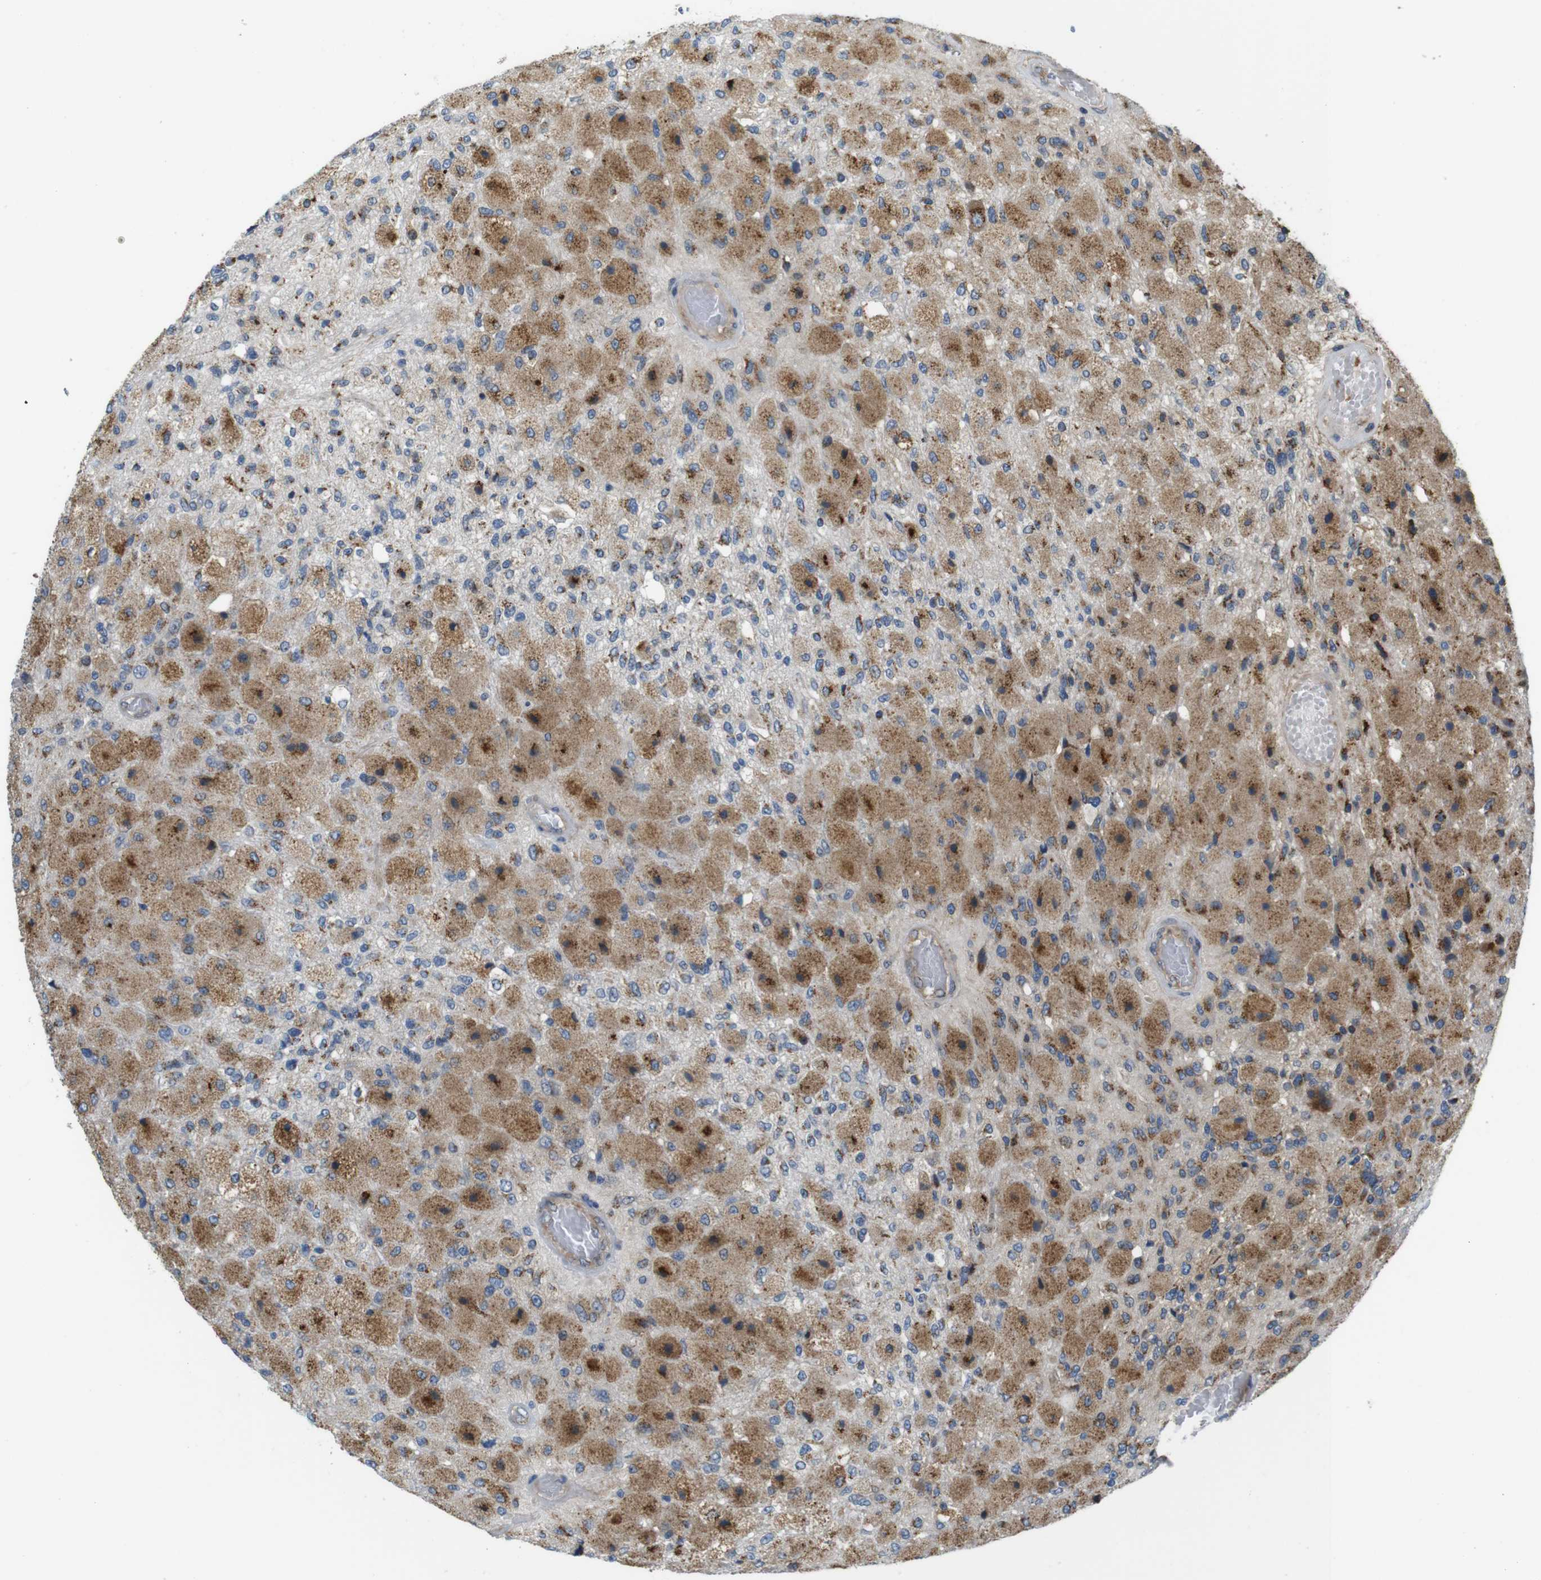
{"staining": {"intensity": "moderate", "quantity": ">75%", "location": "cytoplasmic/membranous"}, "tissue": "glioma", "cell_type": "Tumor cells", "image_type": "cancer", "snomed": [{"axis": "morphology", "description": "Normal tissue, NOS"}, {"axis": "morphology", "description": "Glioma, malignant, High grade"}, {"axis": "topography", "description": "Cerebral cortex"}], "caption": "IHC image of neoplastic tissue: human glioma stained using immunohistochemistry (IHC) displays medium levels of moderate protein expression localized specifically in the cytoplasmic/membranous of tumor cells, appearing as a cytoplasmic/membranous brown color.", "gene": "TMEM143", "patient": {"sex": "male", "age": 77}}